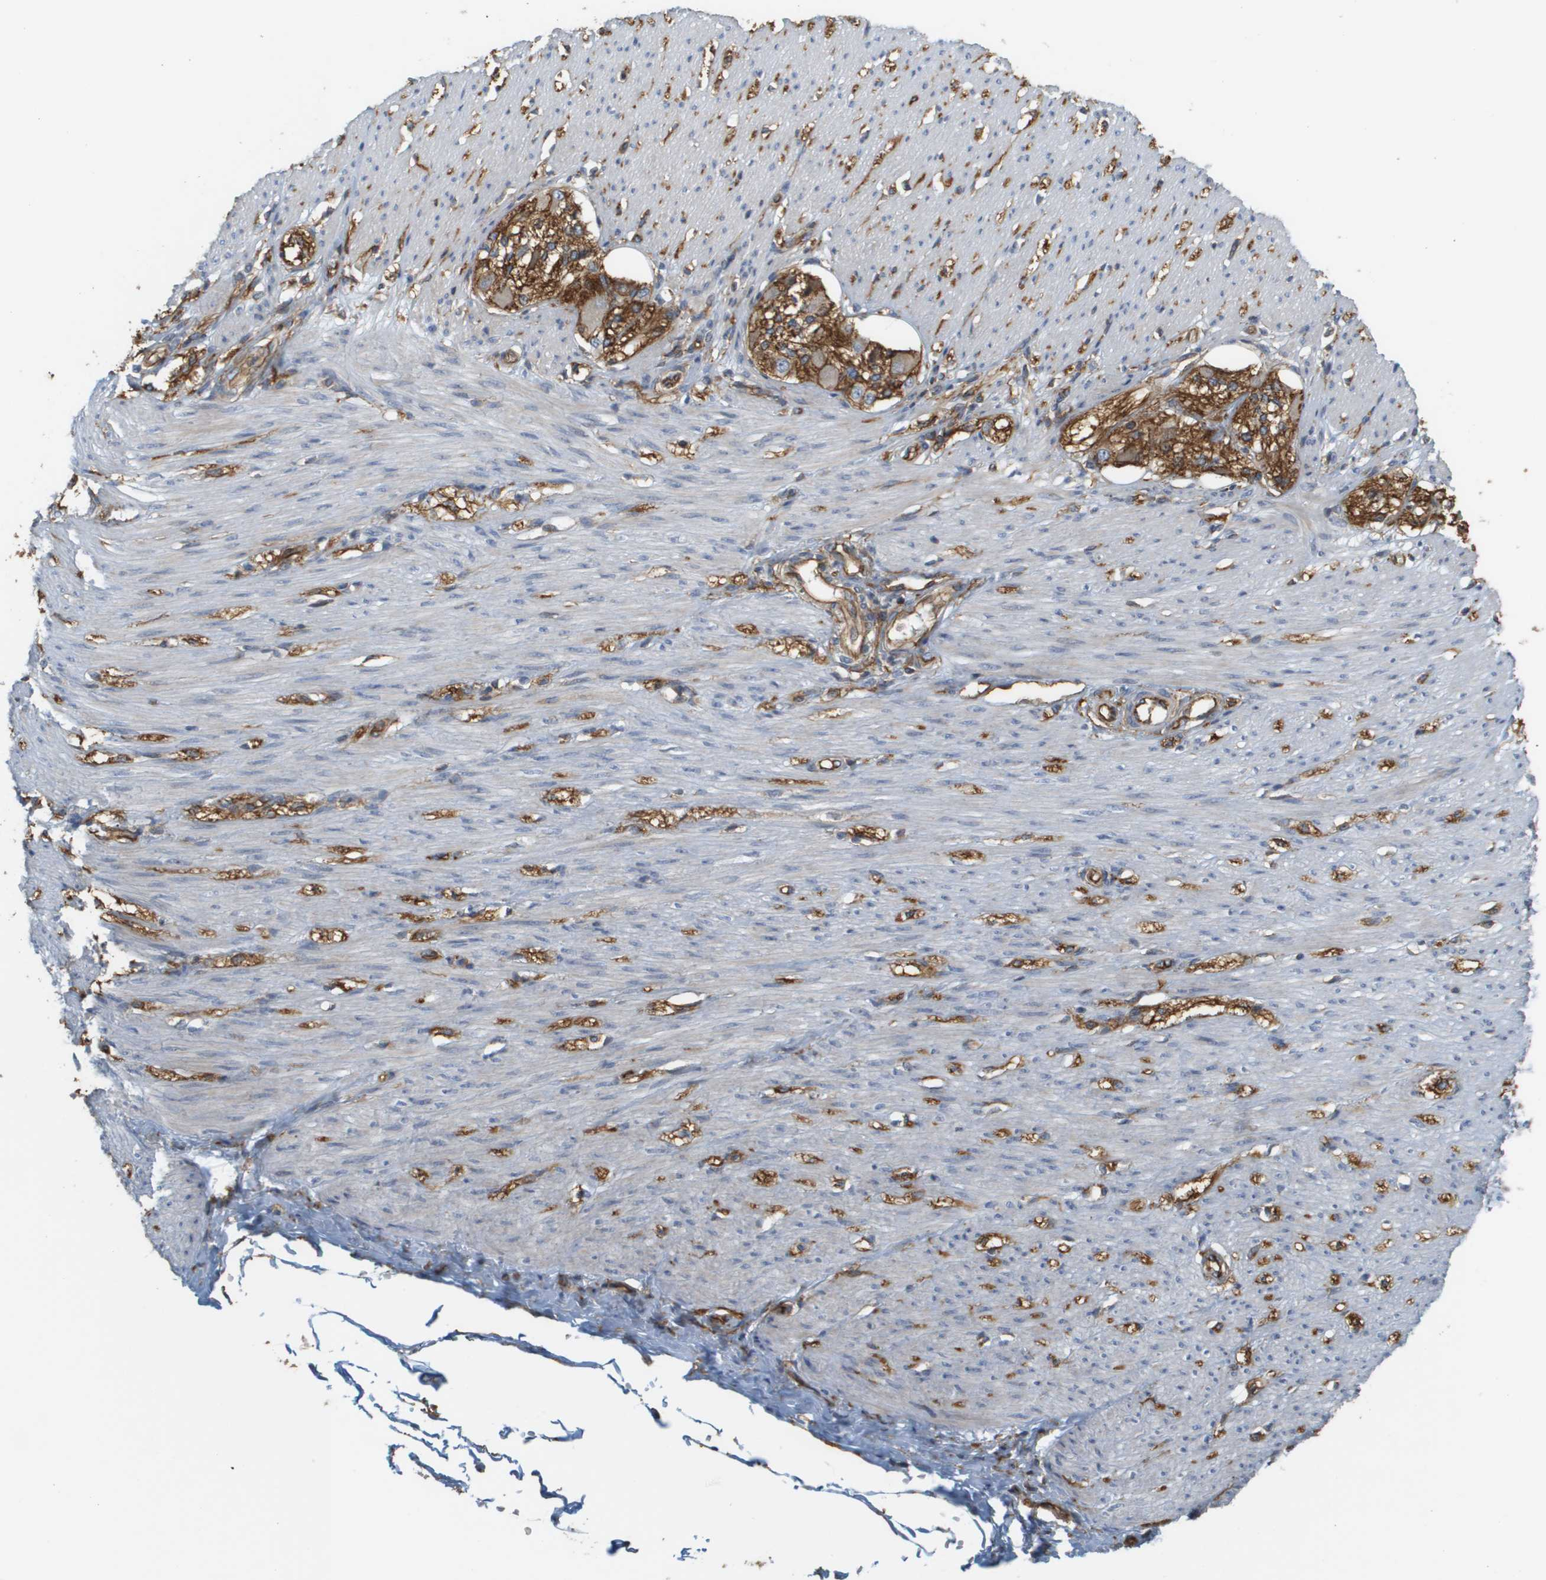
{"staining": {"intensity": "weak", "quantity": ">75%", "location": "cytoplasmic/membranous"}, "tissue": "adipose tissue", "cell_type": "Adipocytes", "image_type": "normal", "snomed": [{"axis": "morphology", "description": "Normal tissue, NOS"}, {"axis": "morphology", "description": "Adenocarcinoma, NOS"}, {"axis": "topography", "description": "Colon"}, {"axis": "topography", "description": "Peripheral nerve tissue"}], "caption": "The histopathology image exhibits staining of benign adipose tissue, revealing weak cytoplasmic/membranous protein staining (brown color) within adipocytes. (DAB IHC, brown staining for protein, blue staining for nuclei).", "gene": "SGMS2", "patient": {"sex": "male", "age": 14}}